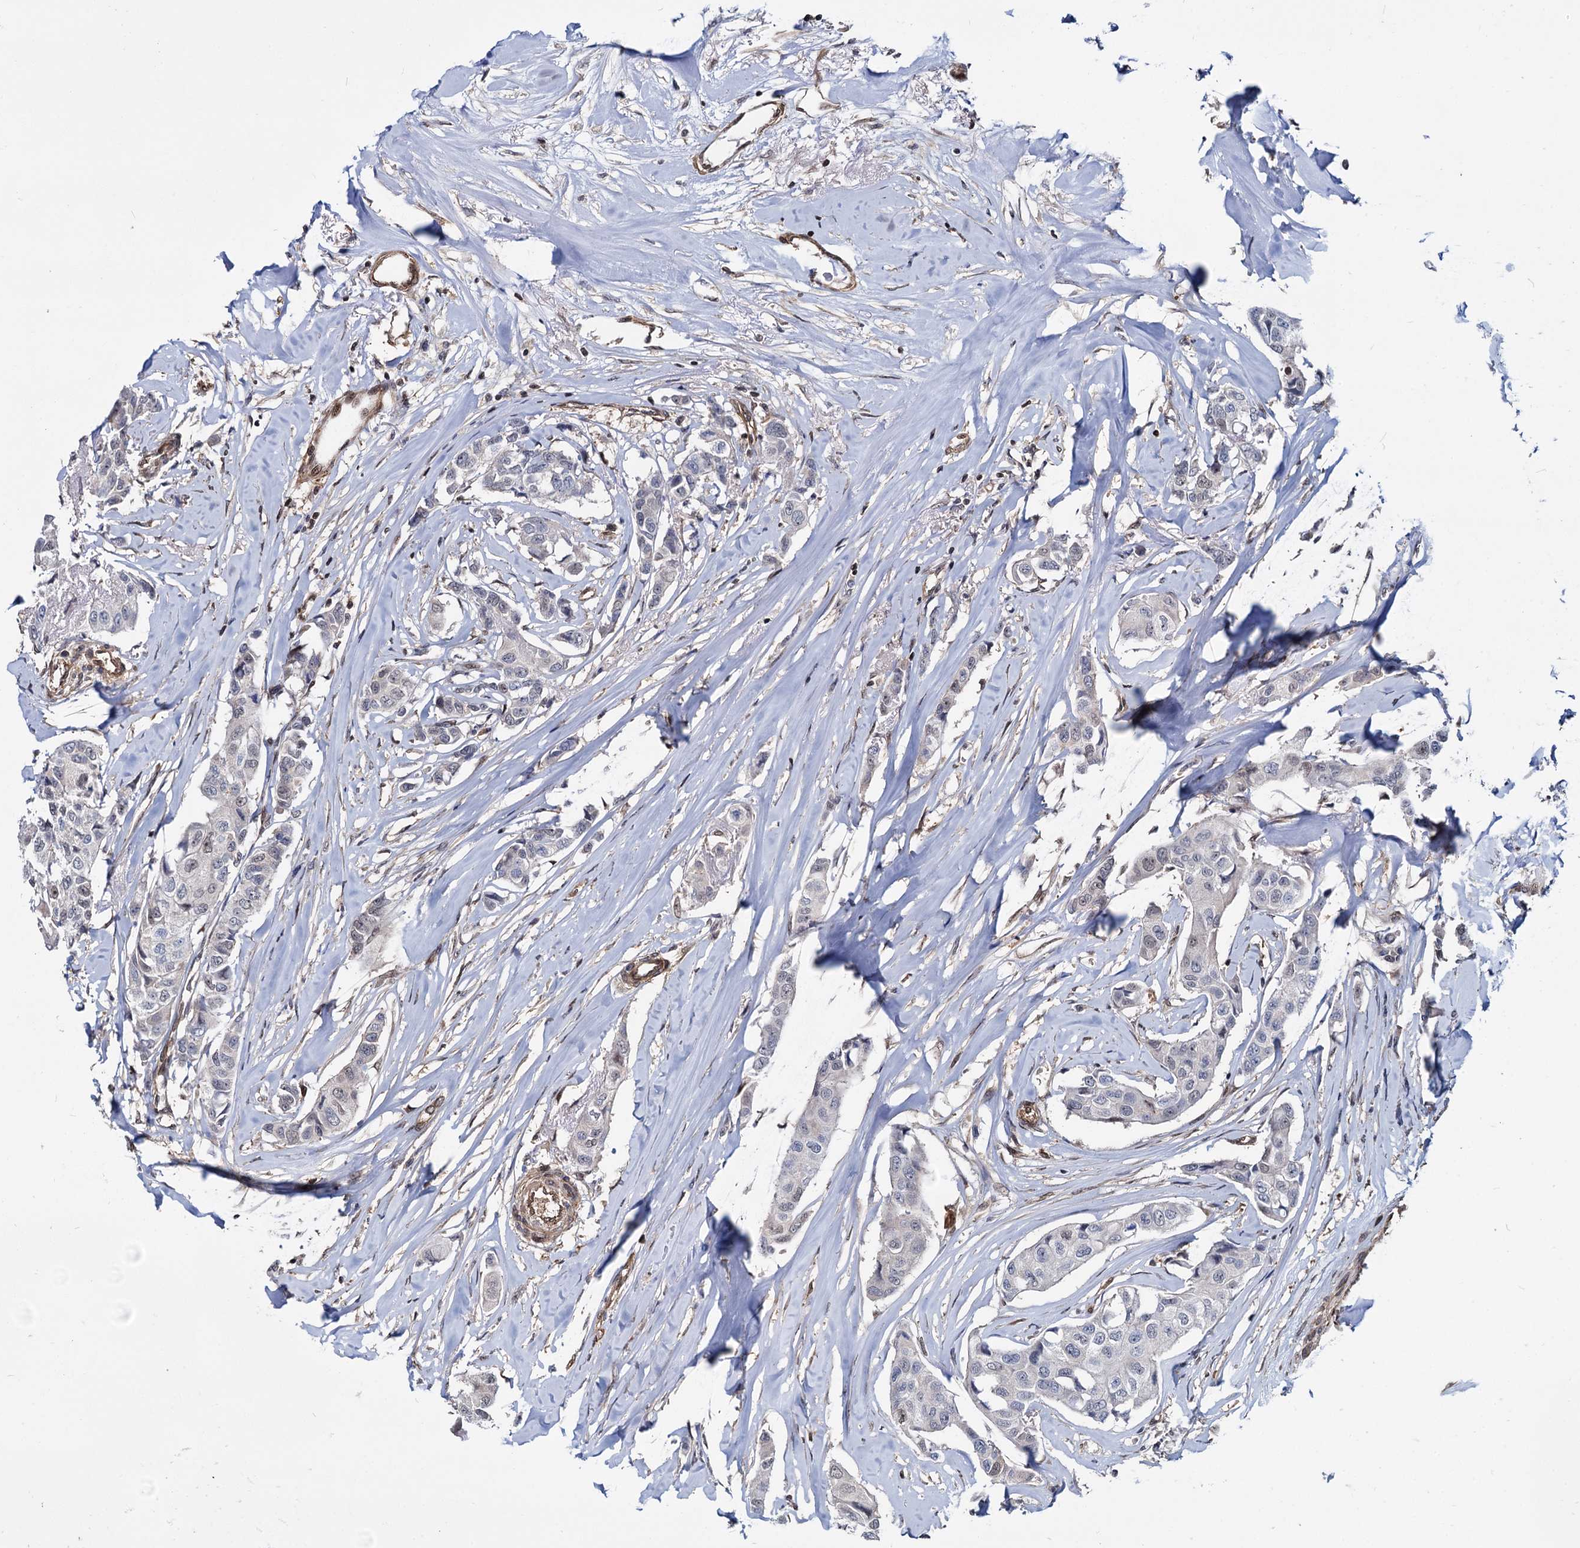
{"staining": {"intensity": "weak", "quantity": "<25%", "location": "nuclear"}, "tissue": "breast cancer", "cell_type": "Tumor cells", "image_type": "cancer", "snomed": [{"axis": "morphology", "description": "Duct carcinoma"}, {"axis": "topography", "description": "Breast"}], "caption": "Human breast invasive ductal carcinoma stained for a protein using immunohistochemistry exhibits no staining in tumor cells.", "gene": "UBLCP1", "patient": {"sex": "female", "age": 80}}